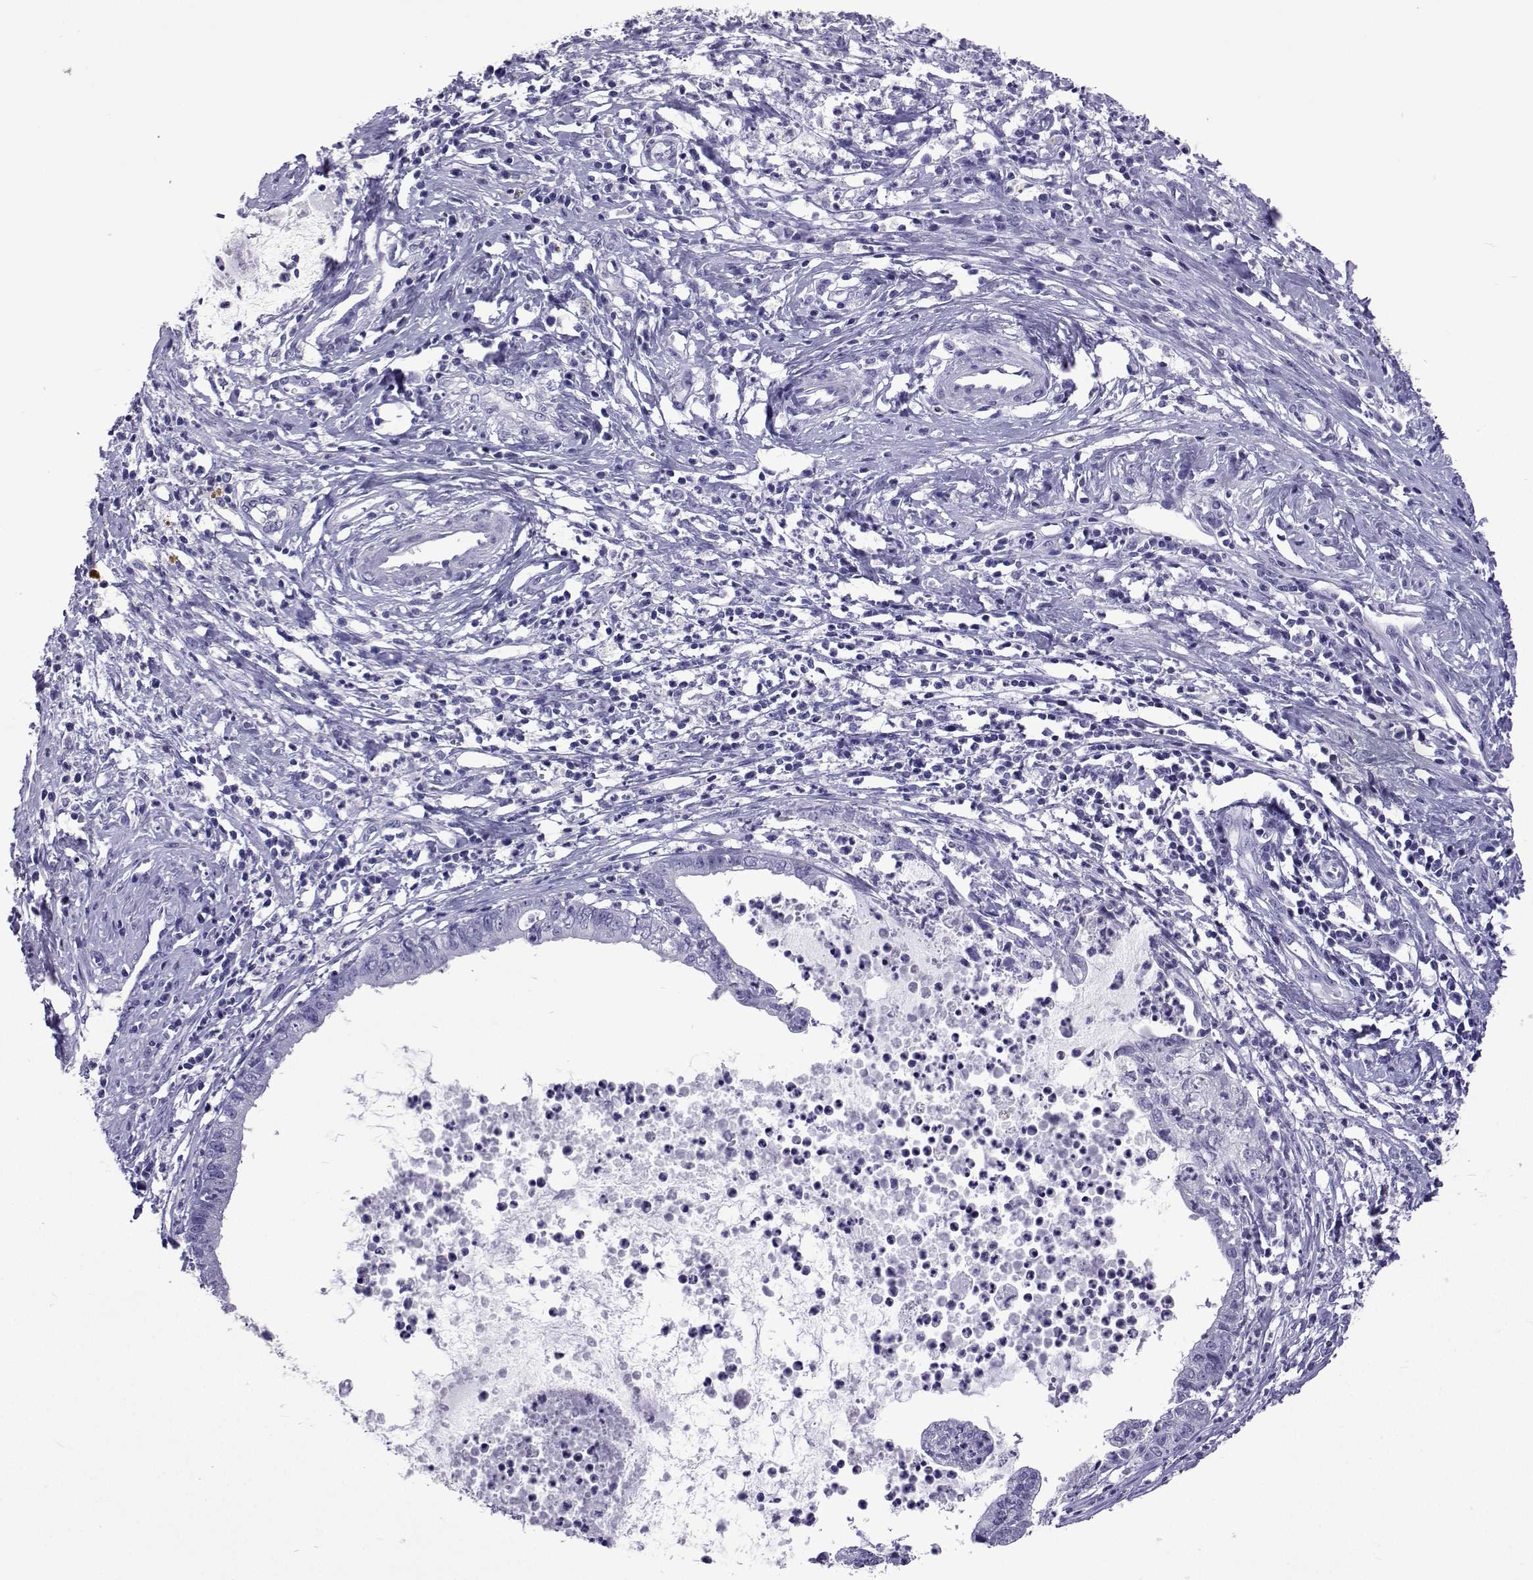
{"staining": {"intensity": "negative", "quantity": "none", "location": "none"}, "tissue": "cervical cancer", "cell_type": "Tumor cells", "image_type": "cancer", "snomed": [{"axis": "morphology", "description": "Normal tissue, NOS"}, {"axis": "morphology", "description": "Adenocarcinoma, NOS"}, {"axis": "topography", "description": "Cervix"}], "caption": "Photomicrograph shows no protein expression in tumor cells of adenocarcinoma (cervical) tissue.", "gene": "UMODL1", "patient": {"sex": "female", "age": 38}}